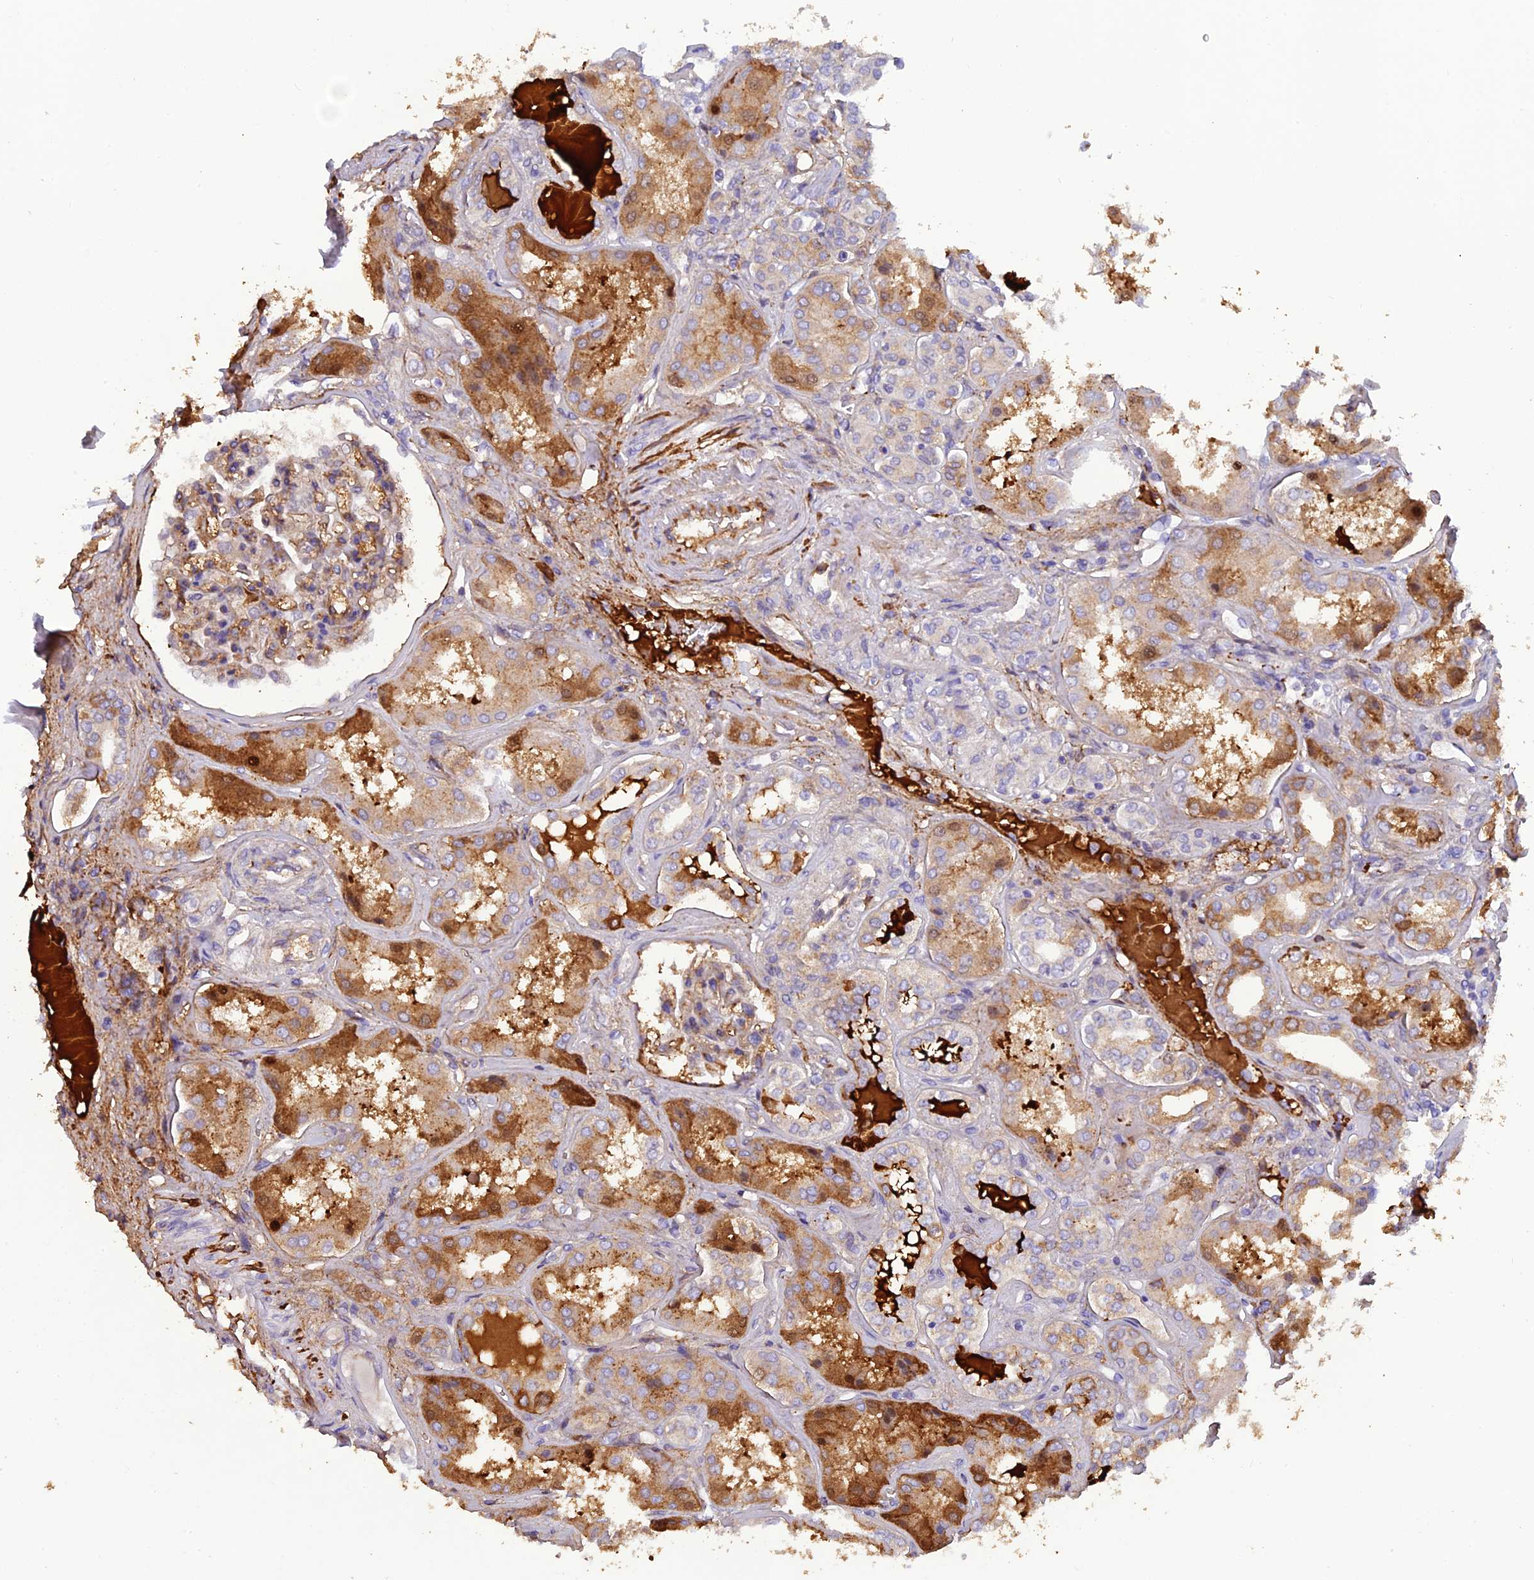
{"staining": {"intensity": "moderate", "quantity": "<25%", "location": "cytoplasmic/membranous"}, "tissue": "kidney", "cell_type": "Cells in glomeruli", "image_type": "normal", "snomed": [{"axis": "morphology", "description": "Normal tissue, NOS"}, {"axis": "topography", "description": "Kidney"}], "caption": "The photomicrograph exhibits staining of benign kidney, revealing moderate cytoplasmic/membranous protein expression (brown color) within cells in glomeruli. (brown staining indicates protein expression, while blue staining denotes nuclei).", "gene": "PZP", "patient": {"sex": "female", "age": 56}}